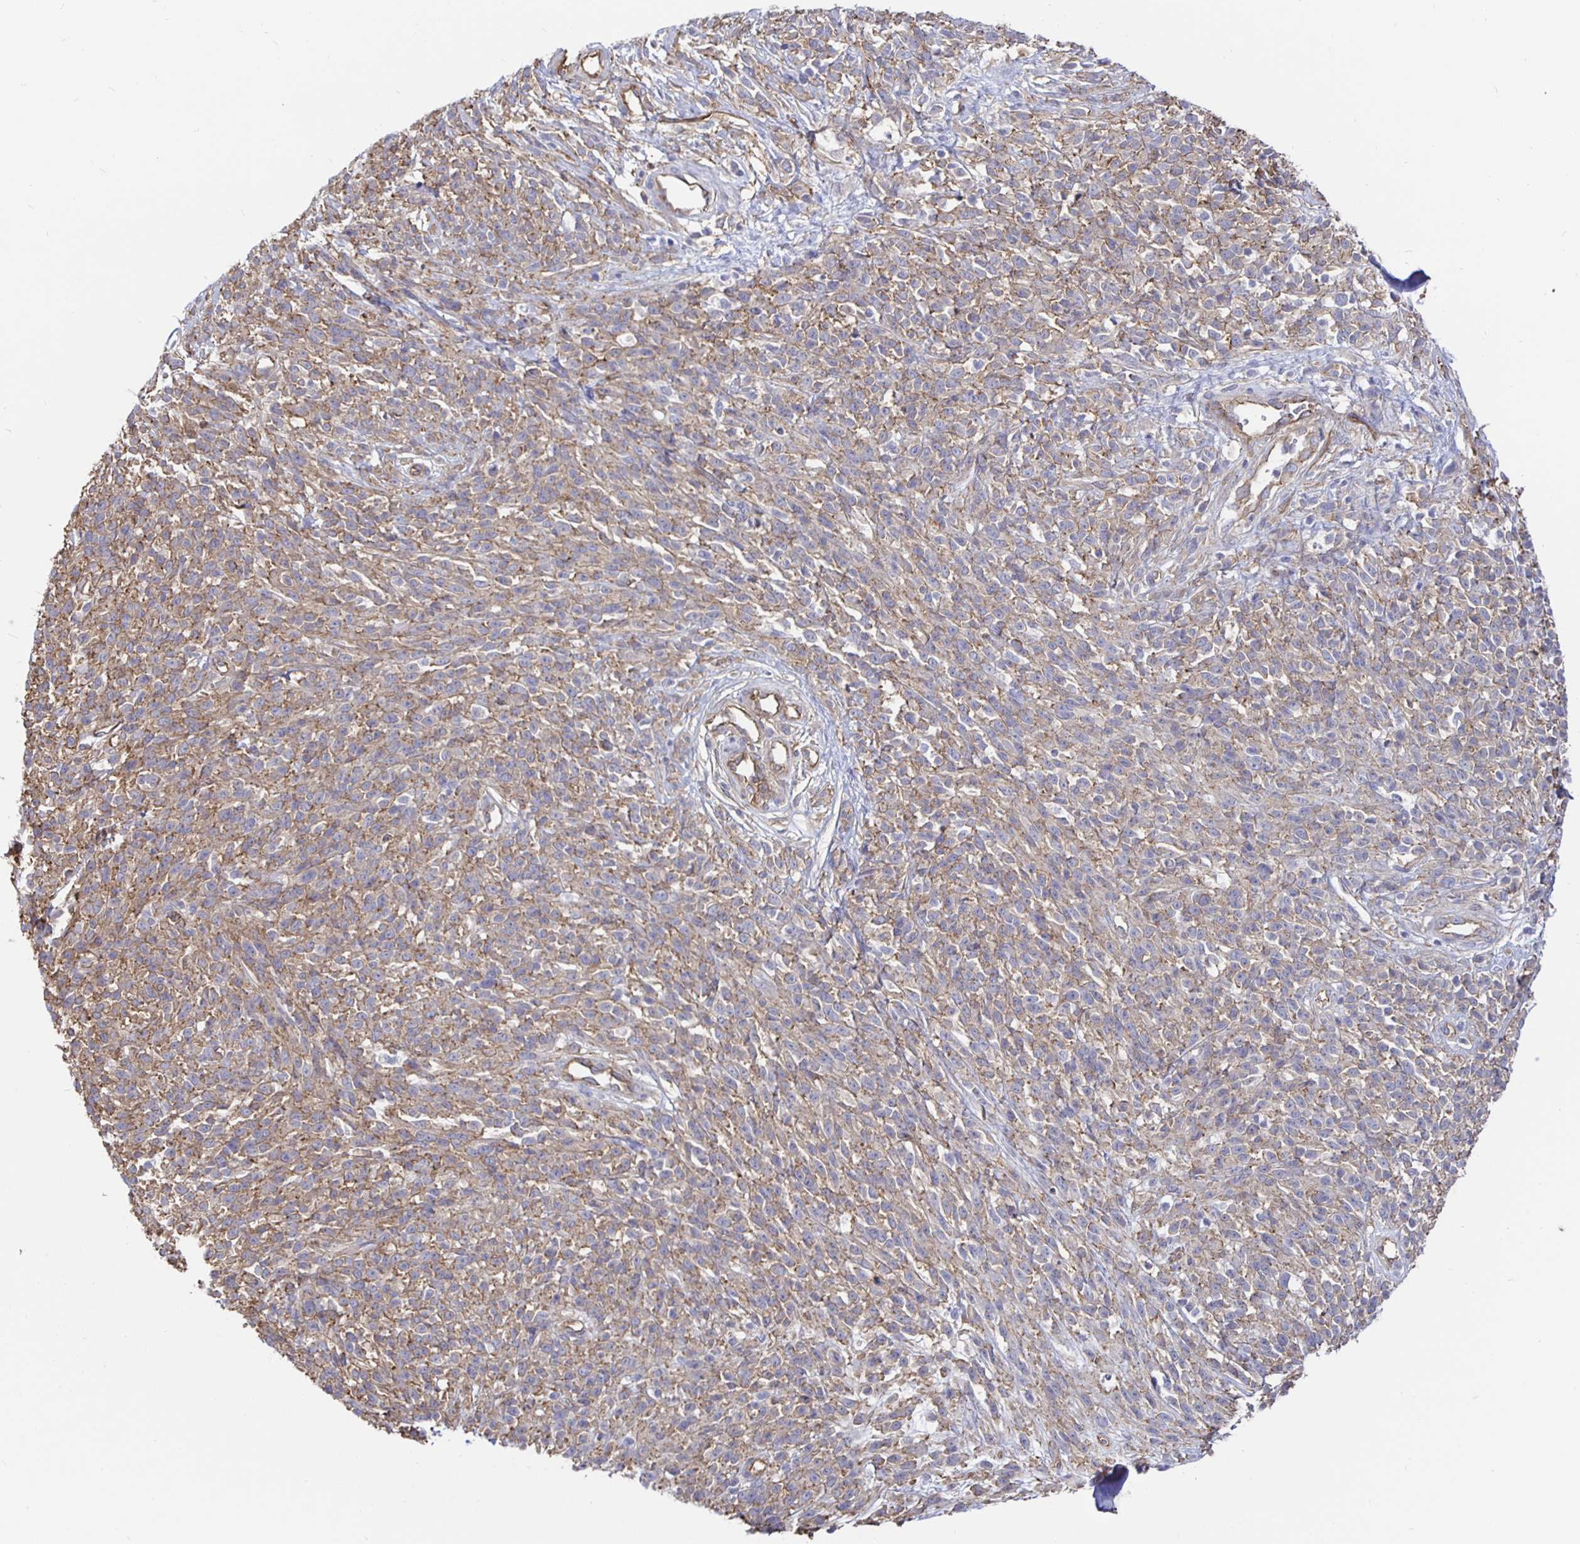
{"staining": {"intensity": "weak", "quantity": ">75%", "location": "cytoplasmic/membranous"}, "tissue": "melanoma", "cell_type": "Tumor cells", "image_type": "cancer", "snomed": [{"axis": "morphology", "description": "Malignant melanoma, NOS"}, {"axis": "topography", "description": "Skin"}, {"axis": "topography", "description": "Skin of trunk"}], "caption": "Immunohistochemistry (IHC) photomicrograph of neoplastic tissue: malignant melanoma stained using immunohistochemistry reveals low levels of weak protein expression localized specifically in the cytoplasmic/membranous of tumor cells, appearing as a cytoplasmic/membranous brown color.", "gene": "ARHGEF39", "patient": {"sex": "male", "age": 74}}